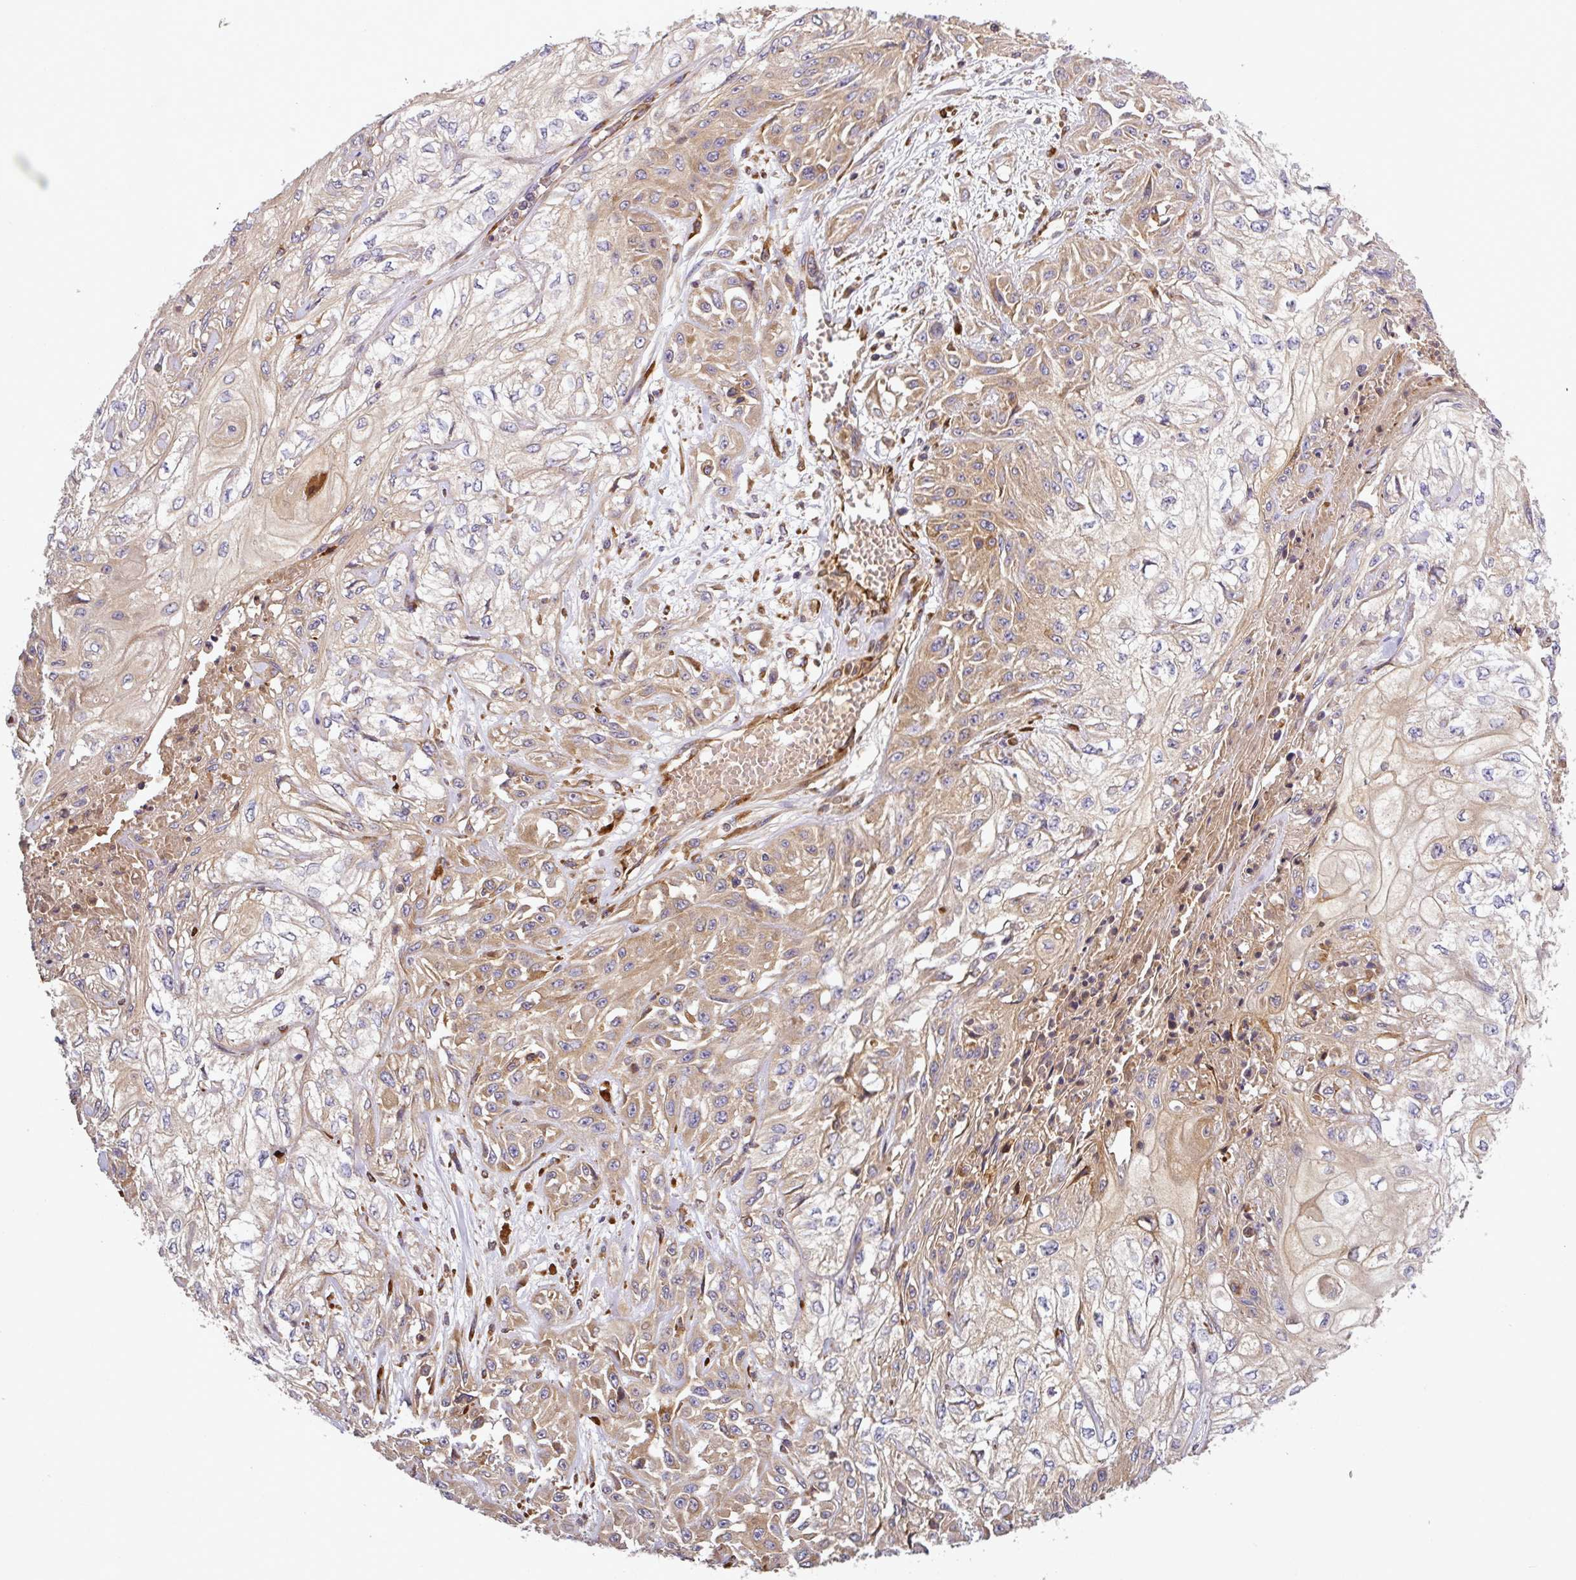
{"staining": {"intensity": "weak", "quantity": ">75%", "location": "cytoplasmic/membranous"}, "tissue": "skin cancer", "cell_type": "Tumor cells", "image_type": "cancer", "snomed": [{"axis": "morphology", "description": "Squamous cell carcinoma, NOS"}, {"axis": "morphology", "description": "Squamous cell carcinoma, metastatic, NOS"}, {"axis": "topography", "description": "Skin"}, {"axis": "topography", "description": "Lymph node"}], "caption": "Immunohistochemistry (IHC) (DAB (3,3'-diaminobenzidine)) staining of human skin cancer (metastatic squamous cell carcinoma) displays weak cytoplasmic/membranous protein staining in about >75% of tumor cells.", "gene": "LRRC74B", "patient": {"sex": "male", "age": 75}}